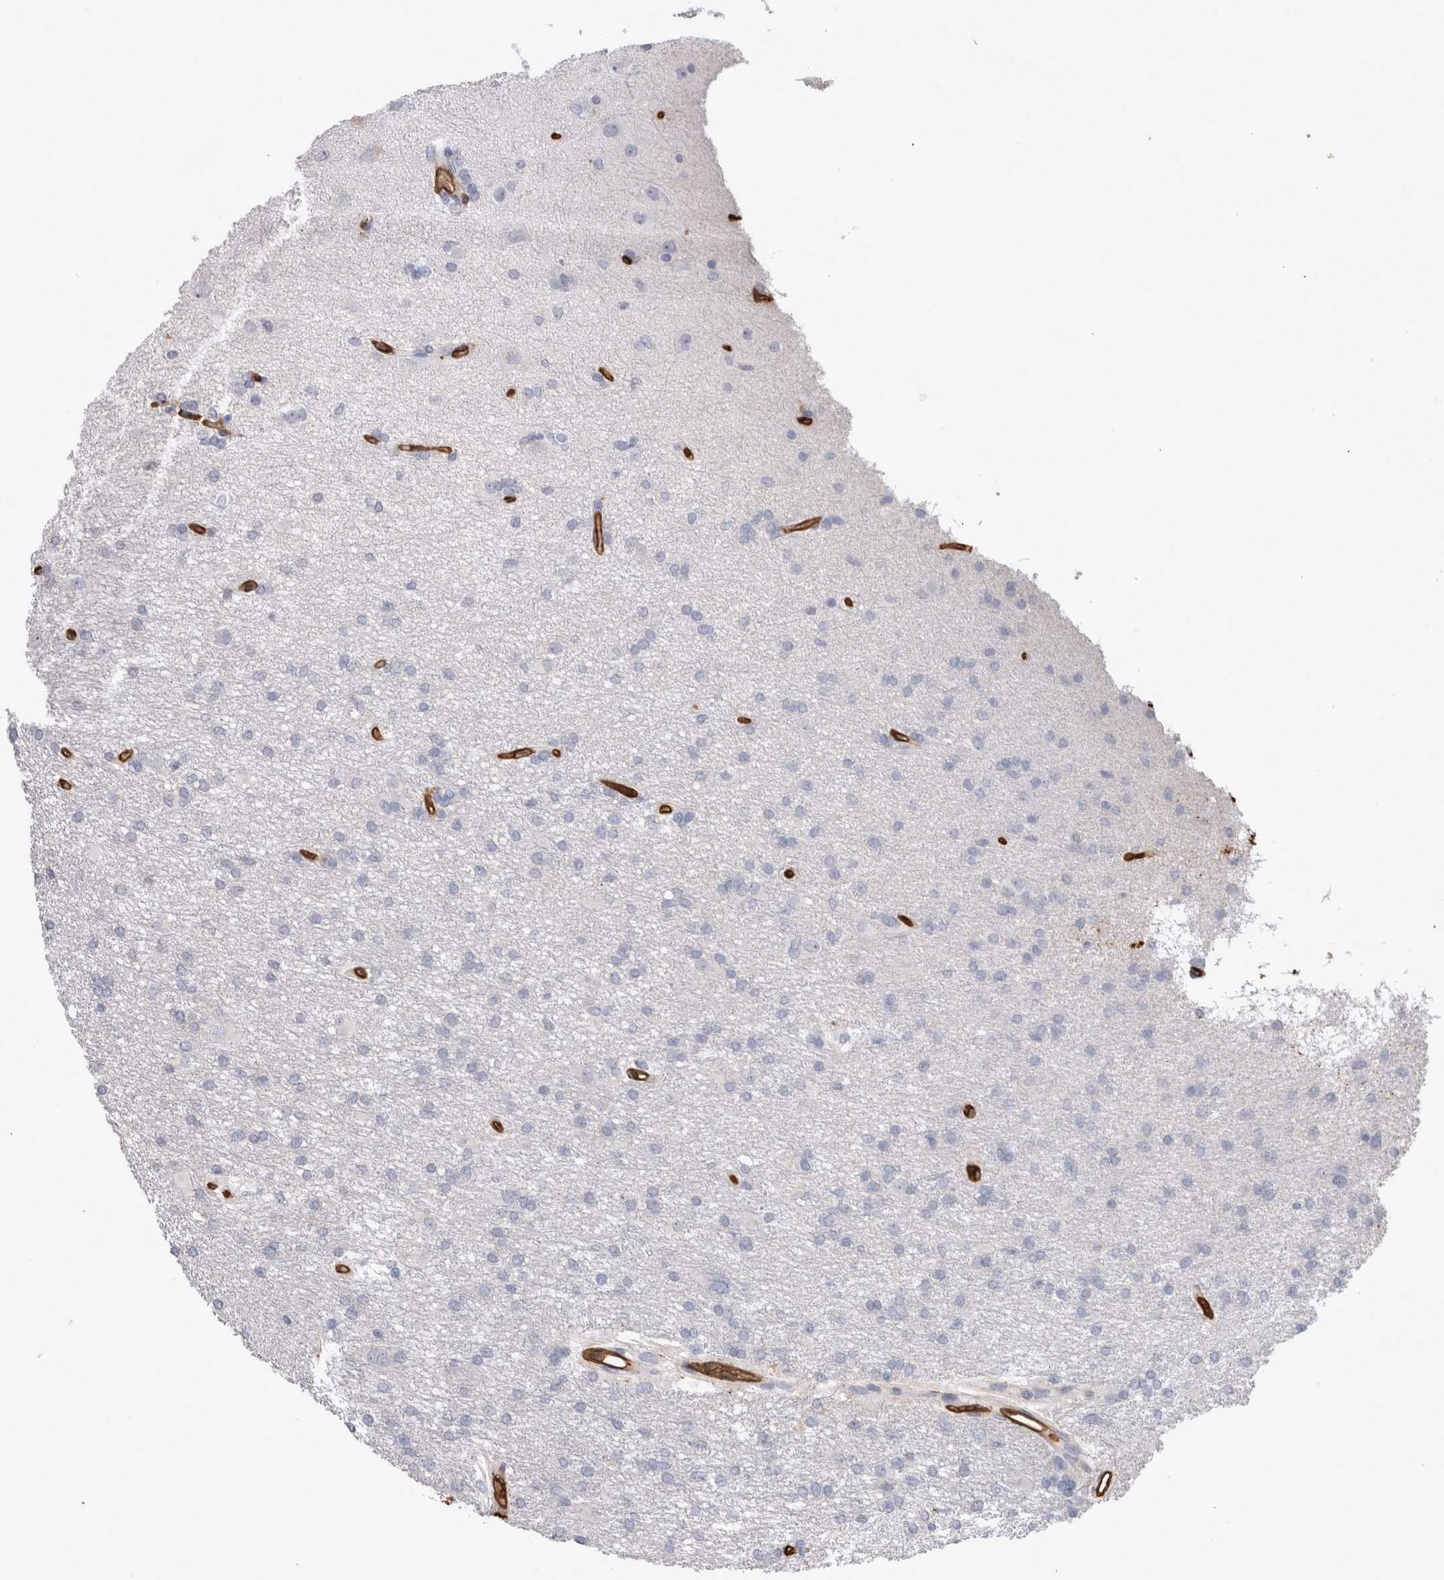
{"staining": {"intensity": "negative", "quantity": "none", "location": "none"}, "tissue": "glioma", "cell_type": "Tumor cells", "image_type": "cancer", "snomed": [{"axis": "morphology", "description": "Glioma, malignant, High grade"}, {"axis": "topography", "description": "Brain"}], "caption": "Histopathology image shows no significant protein staining in tumor cells of malignant glioma (high-grade).", "gene": "IL17RC", "patient": {"sex": "female", "age": 59}}